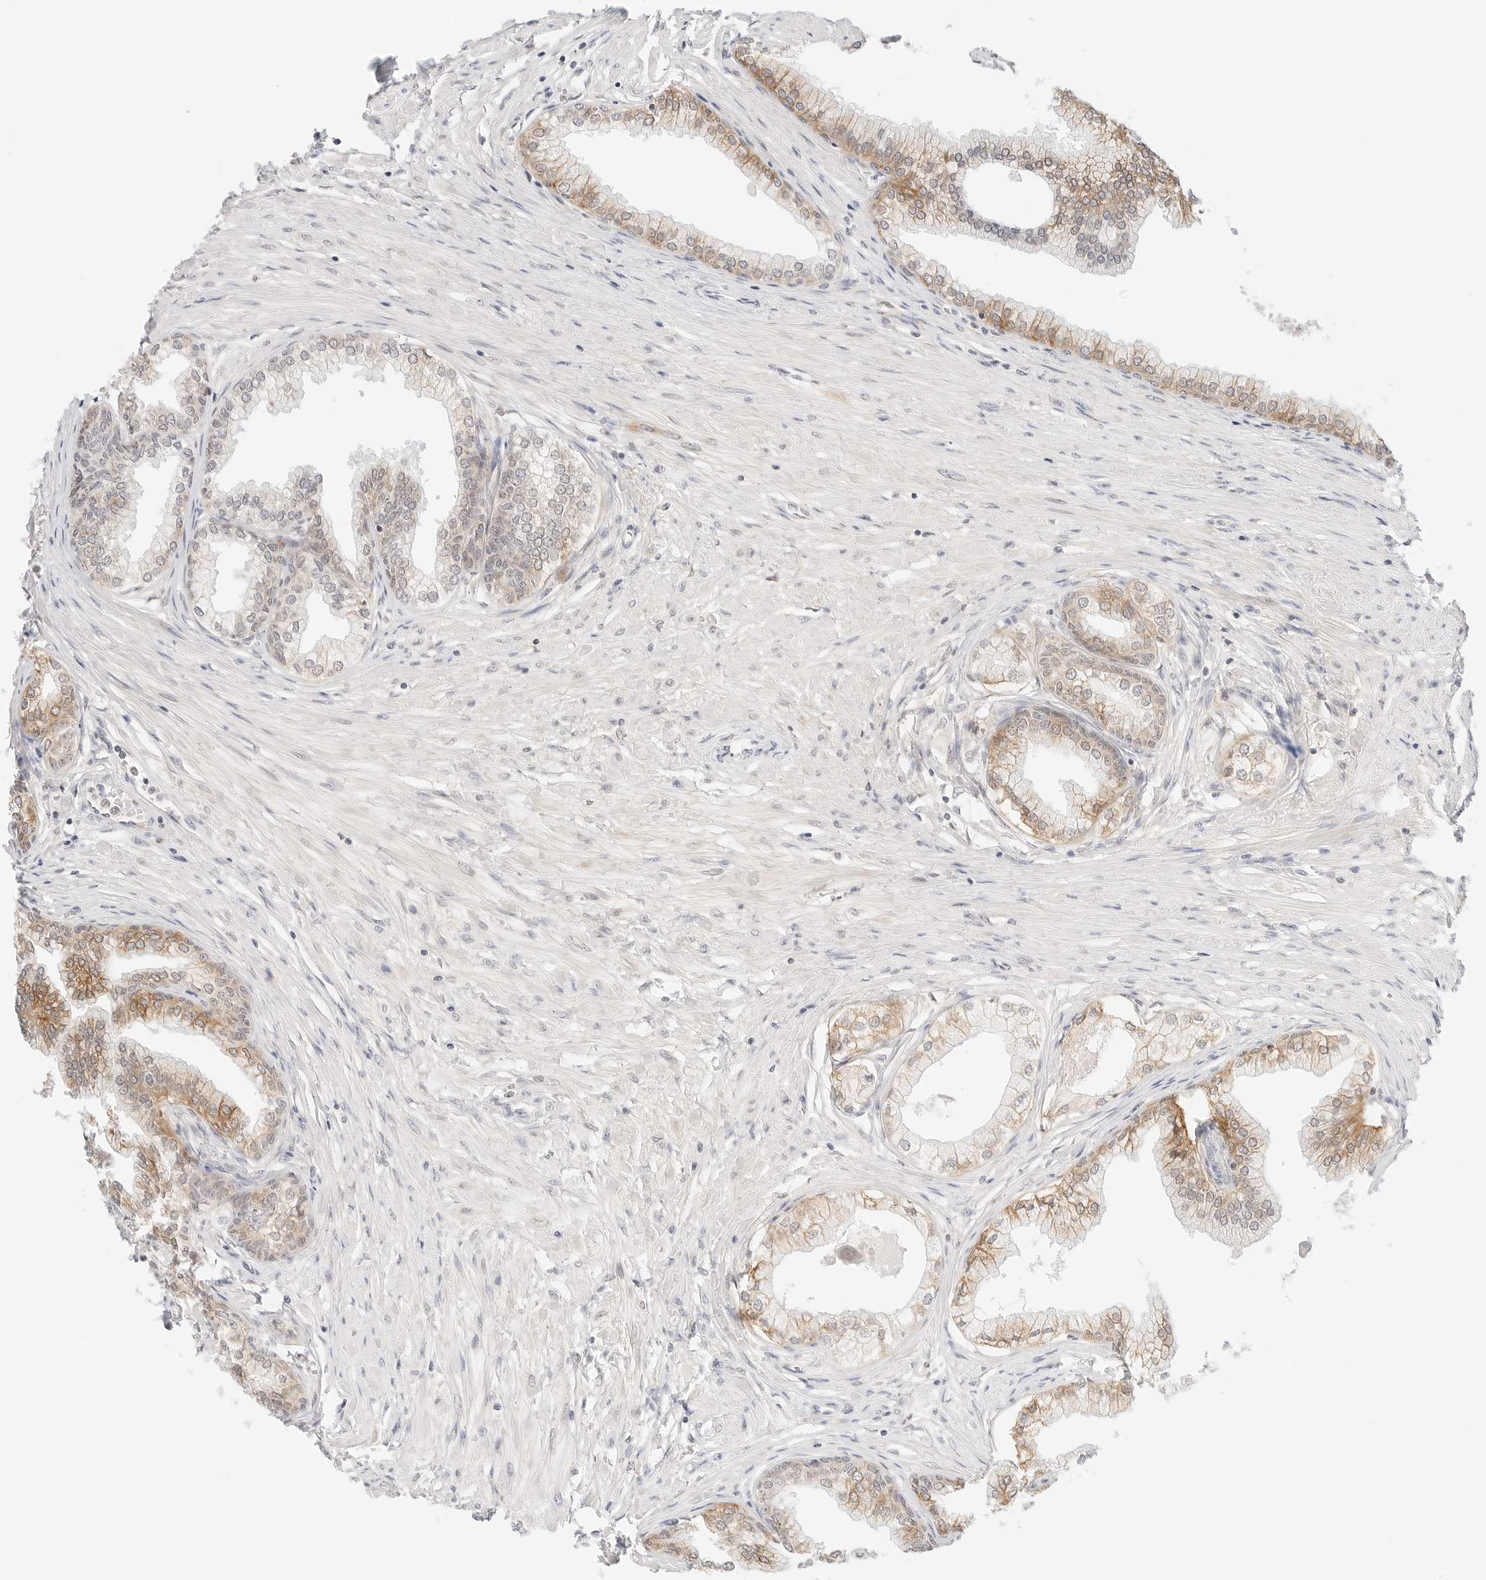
{"staining": {"intensity": "moderate", "quantity": ">75%", "location": "cytoplasmic/membranous"}, "tissue": "prostate", "cell_type": "Glandular cells", "image_type": "normal", "snomed": [{"axis": "morphology", "description": "Normal tissue, NOS"}, {"axis": "morphology", "description": "Urothelial carcinoma, Low grade"}, {"axis": "topography", "description": "Urinary bladder"}, {"axis": "topography", "description": "Prostate"}], "caption": "Immunohistochemistry (IHC) (DAB) staining of normal human prostate demonstrates moderate cytoplasmic/membranous protein positivity in approximately >75% of glandular cells. (DAB IHC with brightfield microscopy, high magnification).", "gene": "ERO1B", "patient": {"sex": "male", "age": 60}}